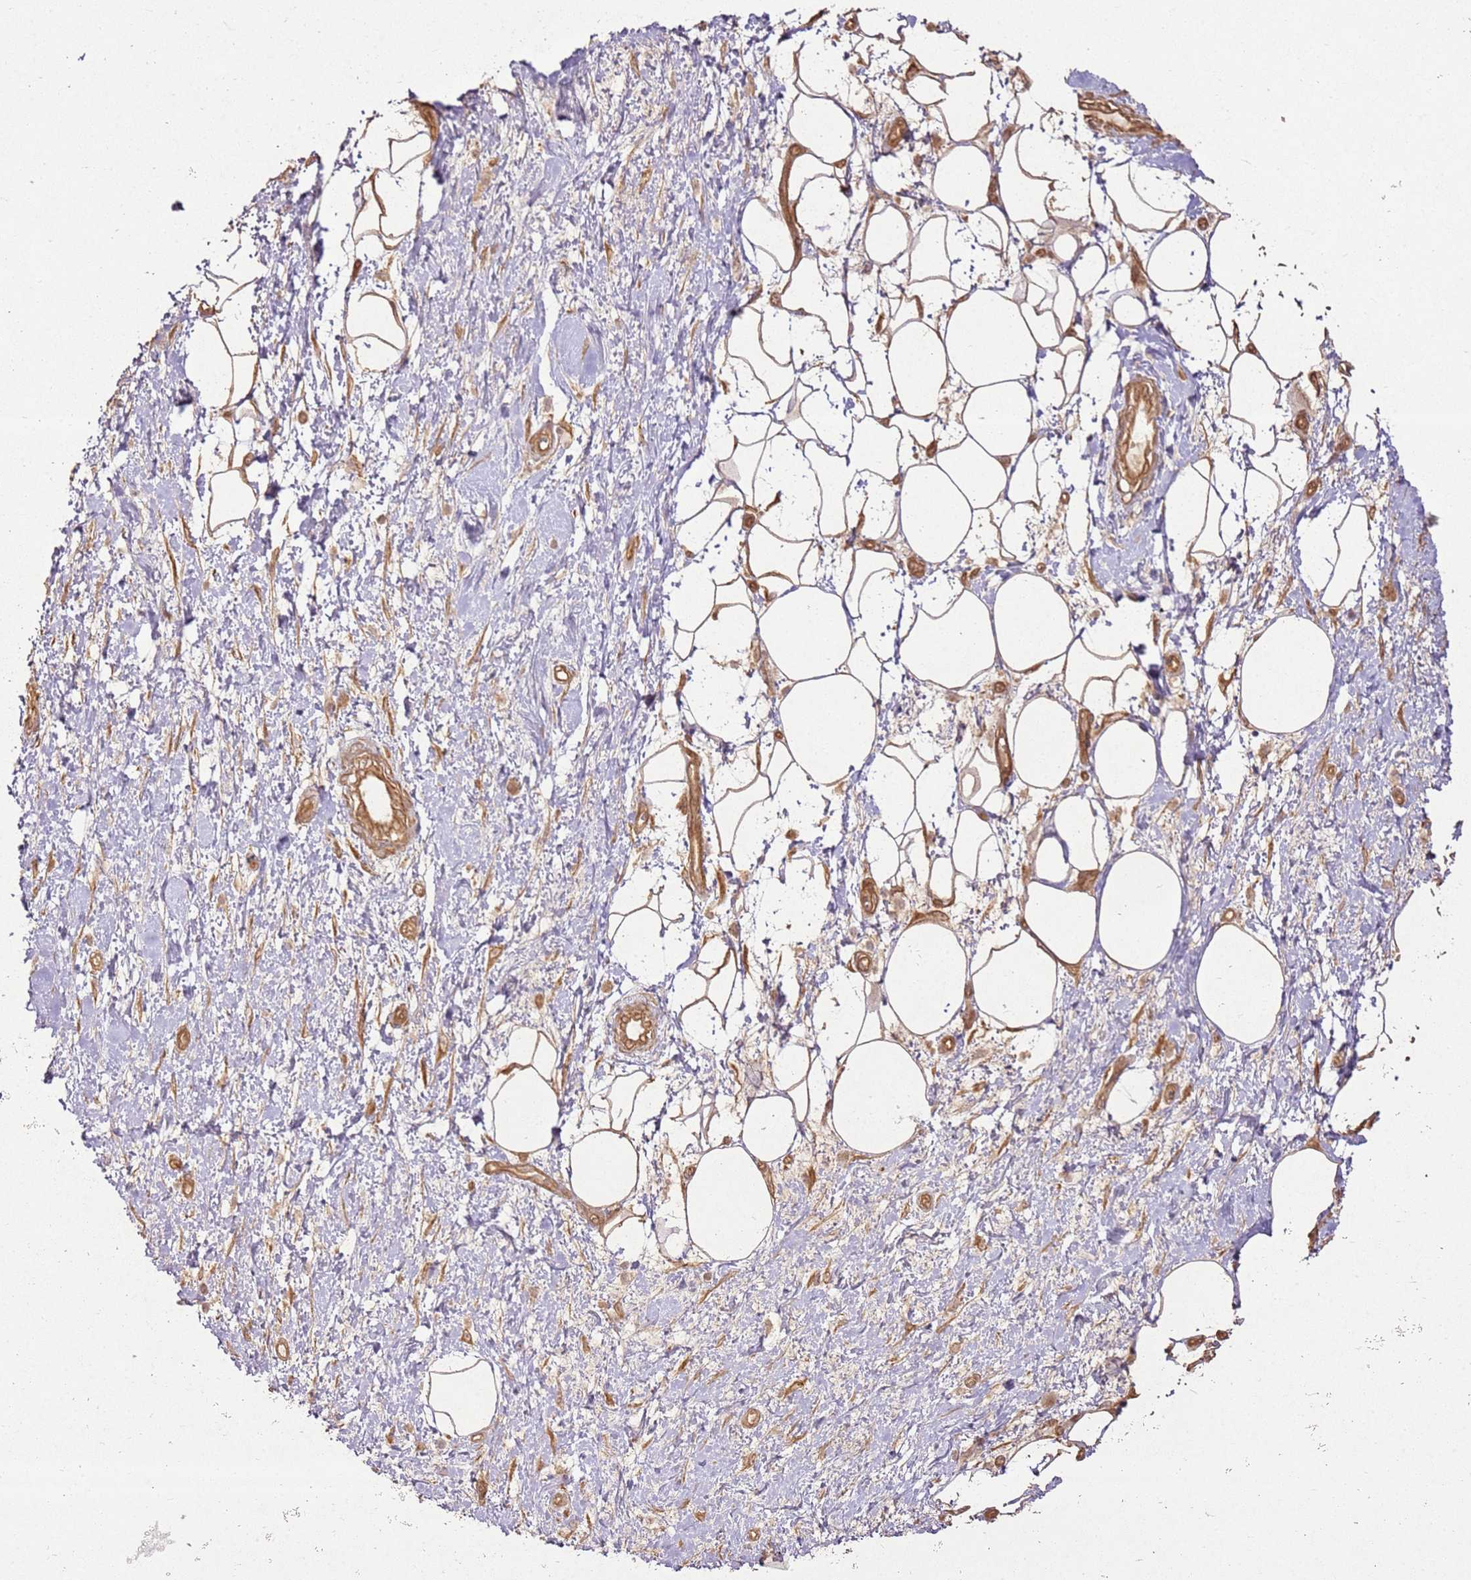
{"staining": {"intensity": "moderate", "quantity": ">75%", "location": "cytoplasmic/membranous"}, "tissue": "adipose tissue", "cell_type": "Adipocytes", "image_type": "normal", "snomed": [{"axis": "morphology", "description": "Normal tissue, NOS"}, {"axis": "morphology", "description": "Adenocarcinoma, NOS"}, {"axis": "topography", "description": "Pancreas"}, {"axis": "topography", "description": "Peripheral nerve tissue"}], "caption": "Protein expression analysis of benign human adipose tissue reveals moderate cytoplasmic/membranous staining in about >75% of adipocytes. The protein is stained brown, and the nuclei are stained in blue (DAB IHC with brightfield microscopy, high magnification).", "gene": "ZNF776", "patient": {"sex": "male", "age": 59}}